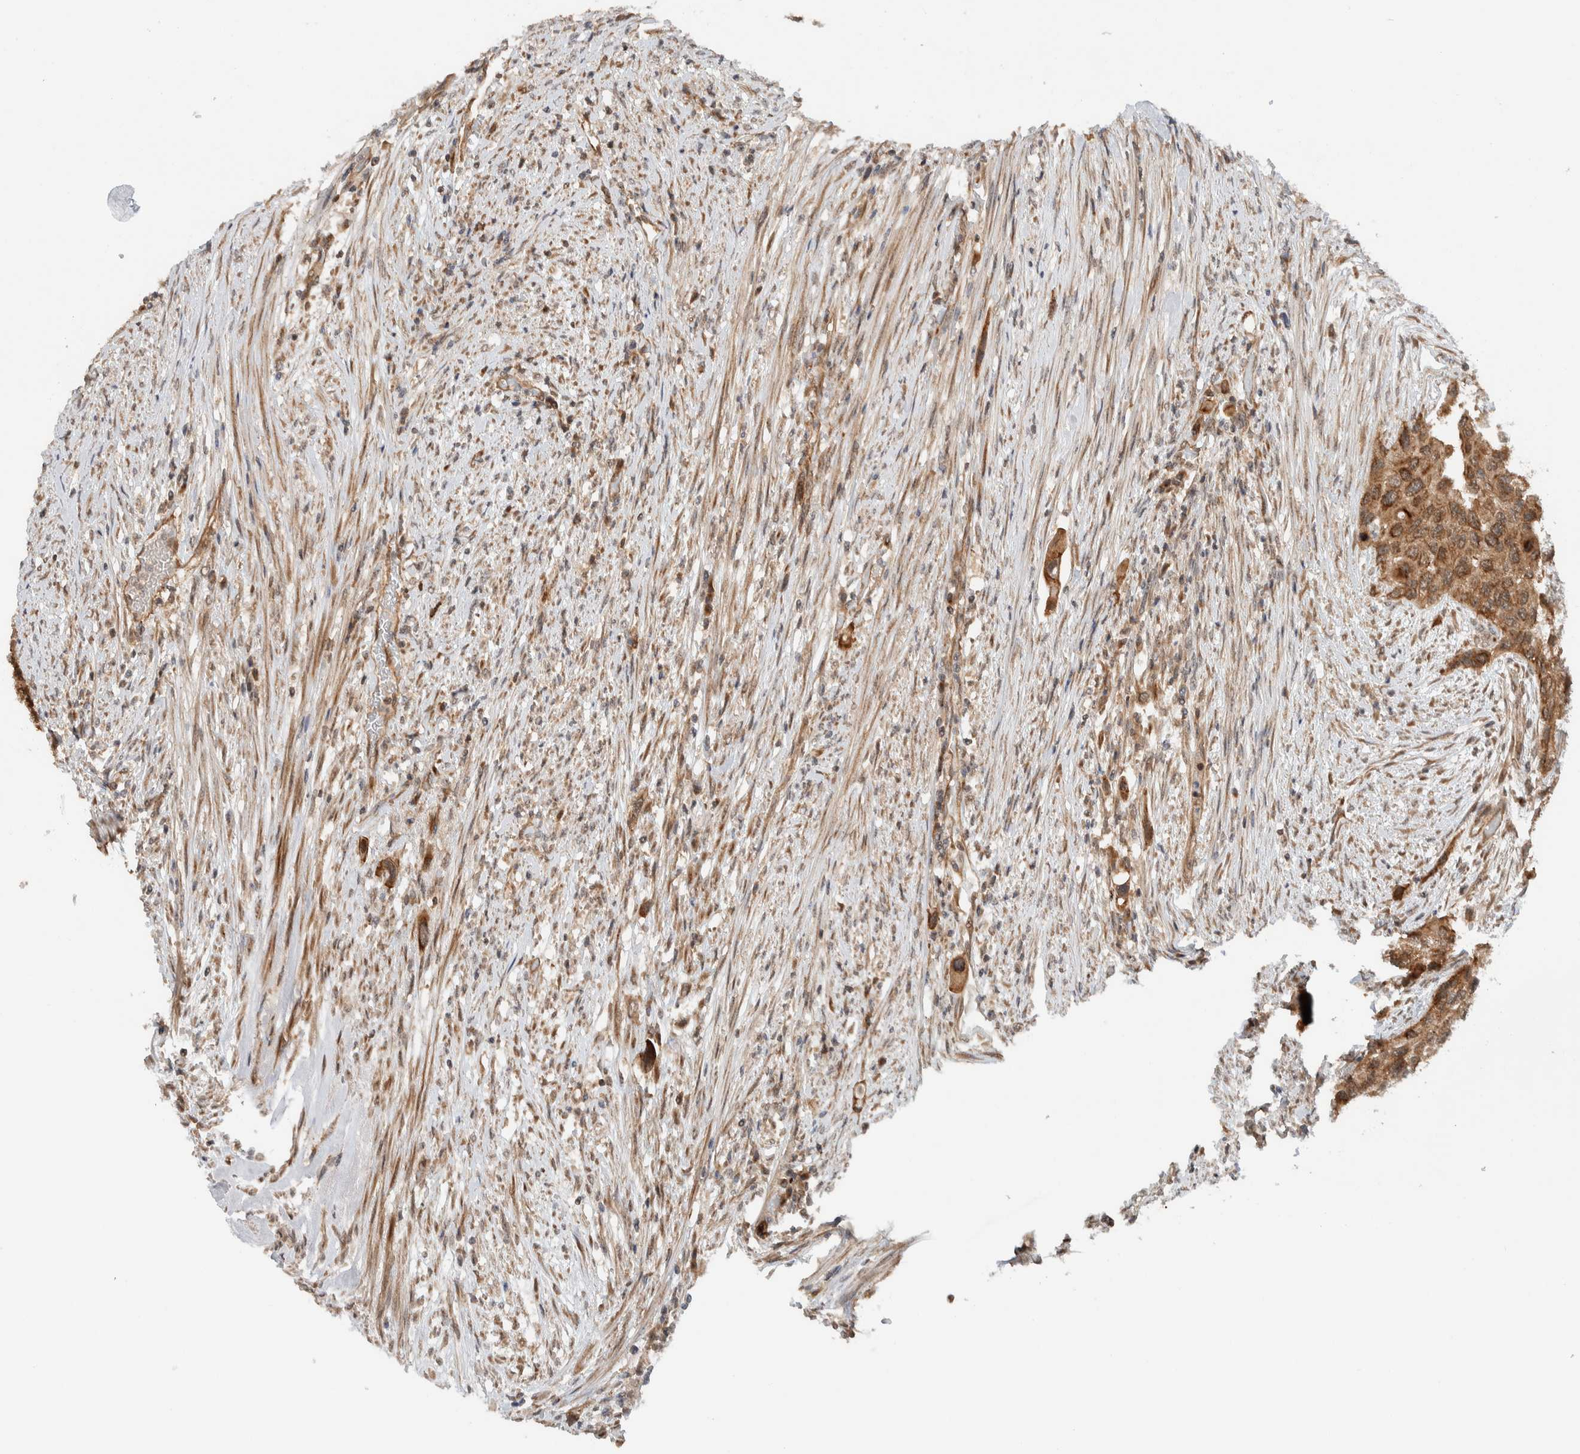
{"staining": {"intensity": "moderate", "quantity": ">75%", "location": "cytoplasmic/membranous"}, "tissue": "urothelial cancer", "cell_type": "Tumor cells", "image_type": "cancer", "snomed": [{"axis": "morphology", "description": "Urothelial carcinoma, High grade"}, {"axis": "topography", "description": "Urinary bladder"}], "caption": "There is medium levels of moderate cytoplasmic/membranous staining in tumor cells of urothelial cancer, as demonstrated by immunohistochemical staining (brown color).", "gene": "KLHL6", "patient": {"sex": "female", "age": 56}}